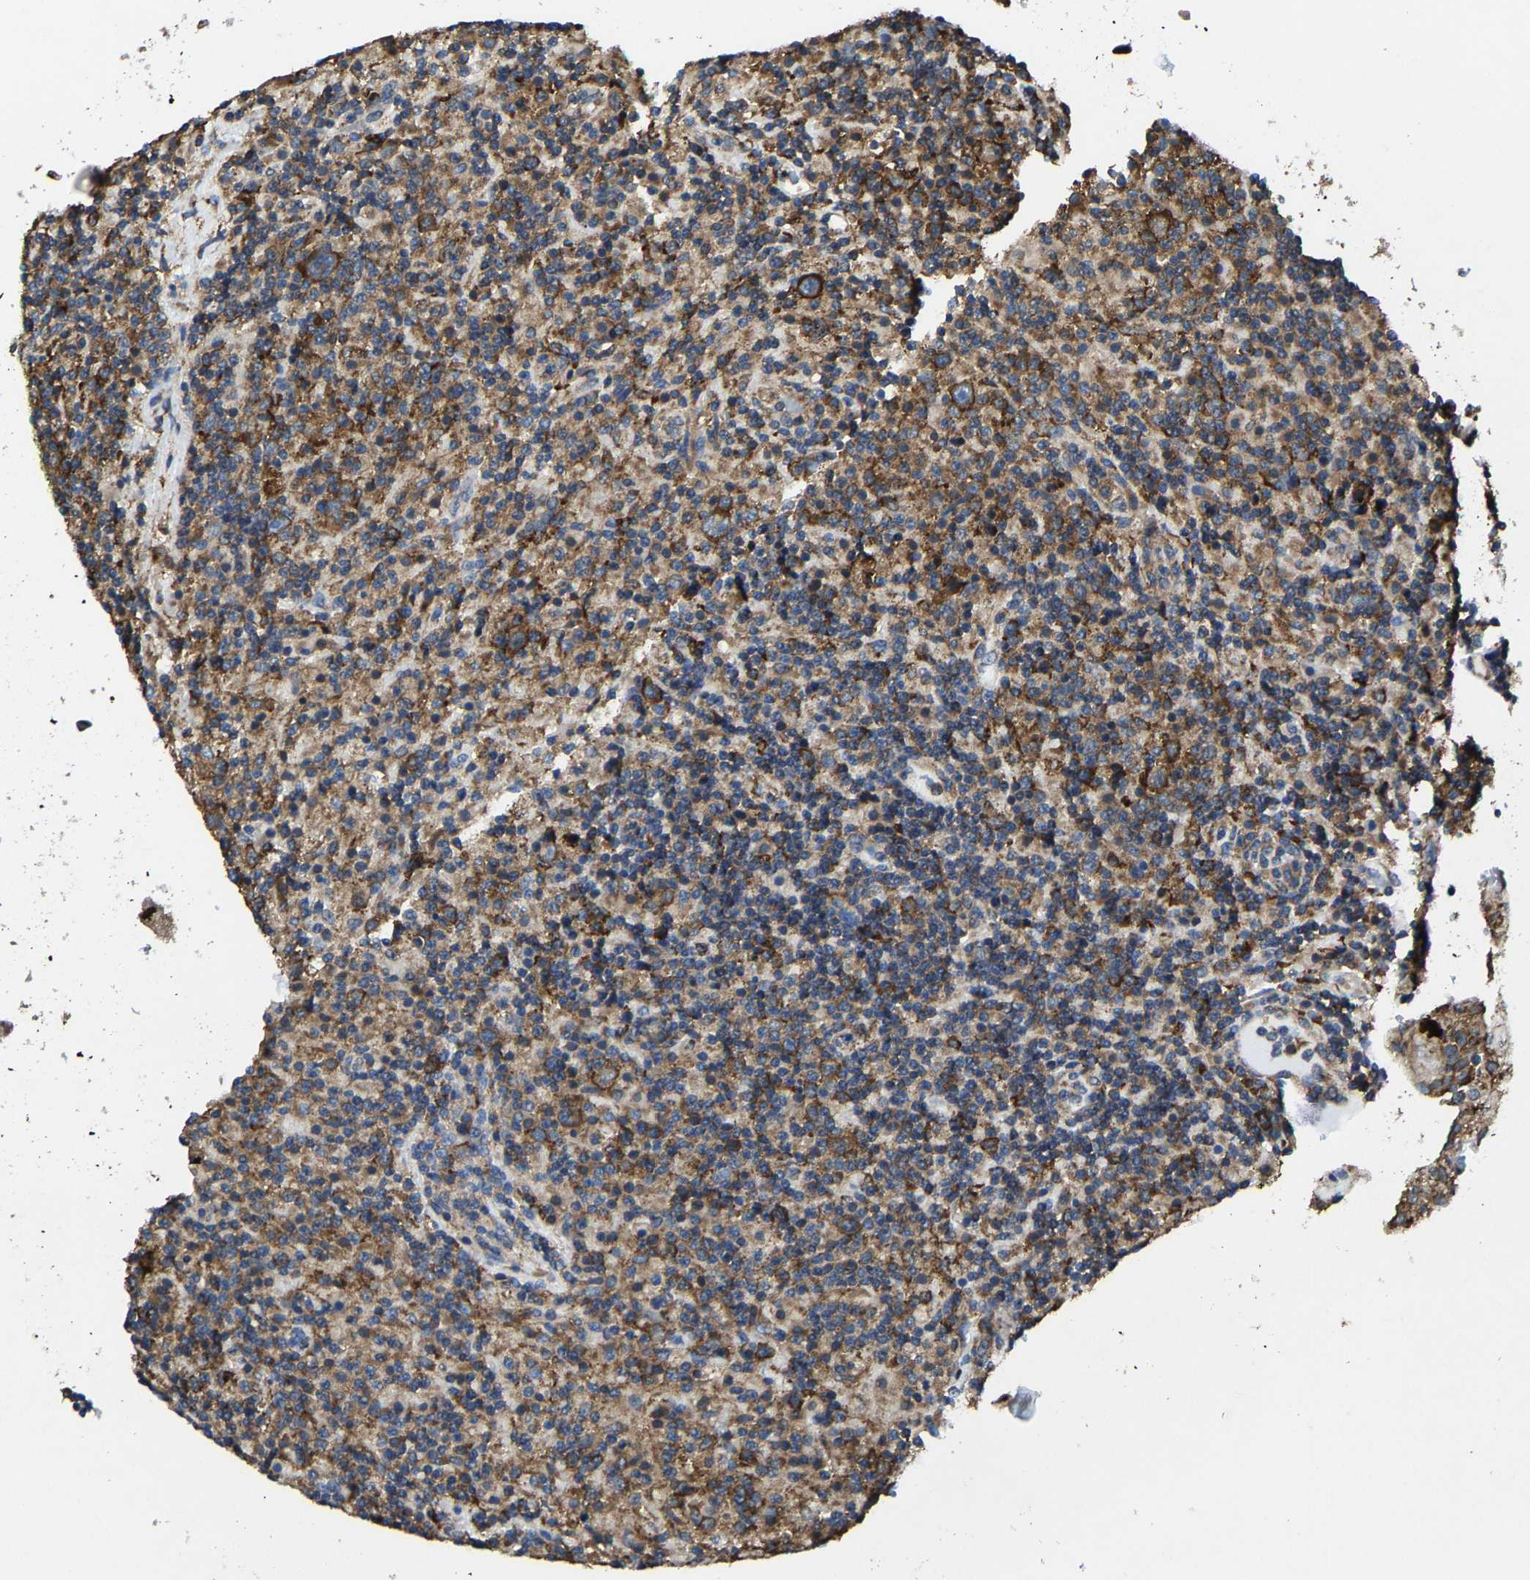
{"staining": {"intensity": "strong", "quantity": ">75%", "location": "cytoplasmic/membranous"}, "tissue": "glioma", "cell_type": "Tumor cells", "image_type": "cancer", "snomed": [{"axis": "morphology", "description": "Glioma, malignant, High grade"}, {"axis": "topography", "description": "Brain"}], "caption": "Glioma stained with IHC shows strong cytoplasmic/membranous staining in approximately >75% of tumor cells.", "gene": "G3BP2", "patient": {"sex": "female", "age": 59}}